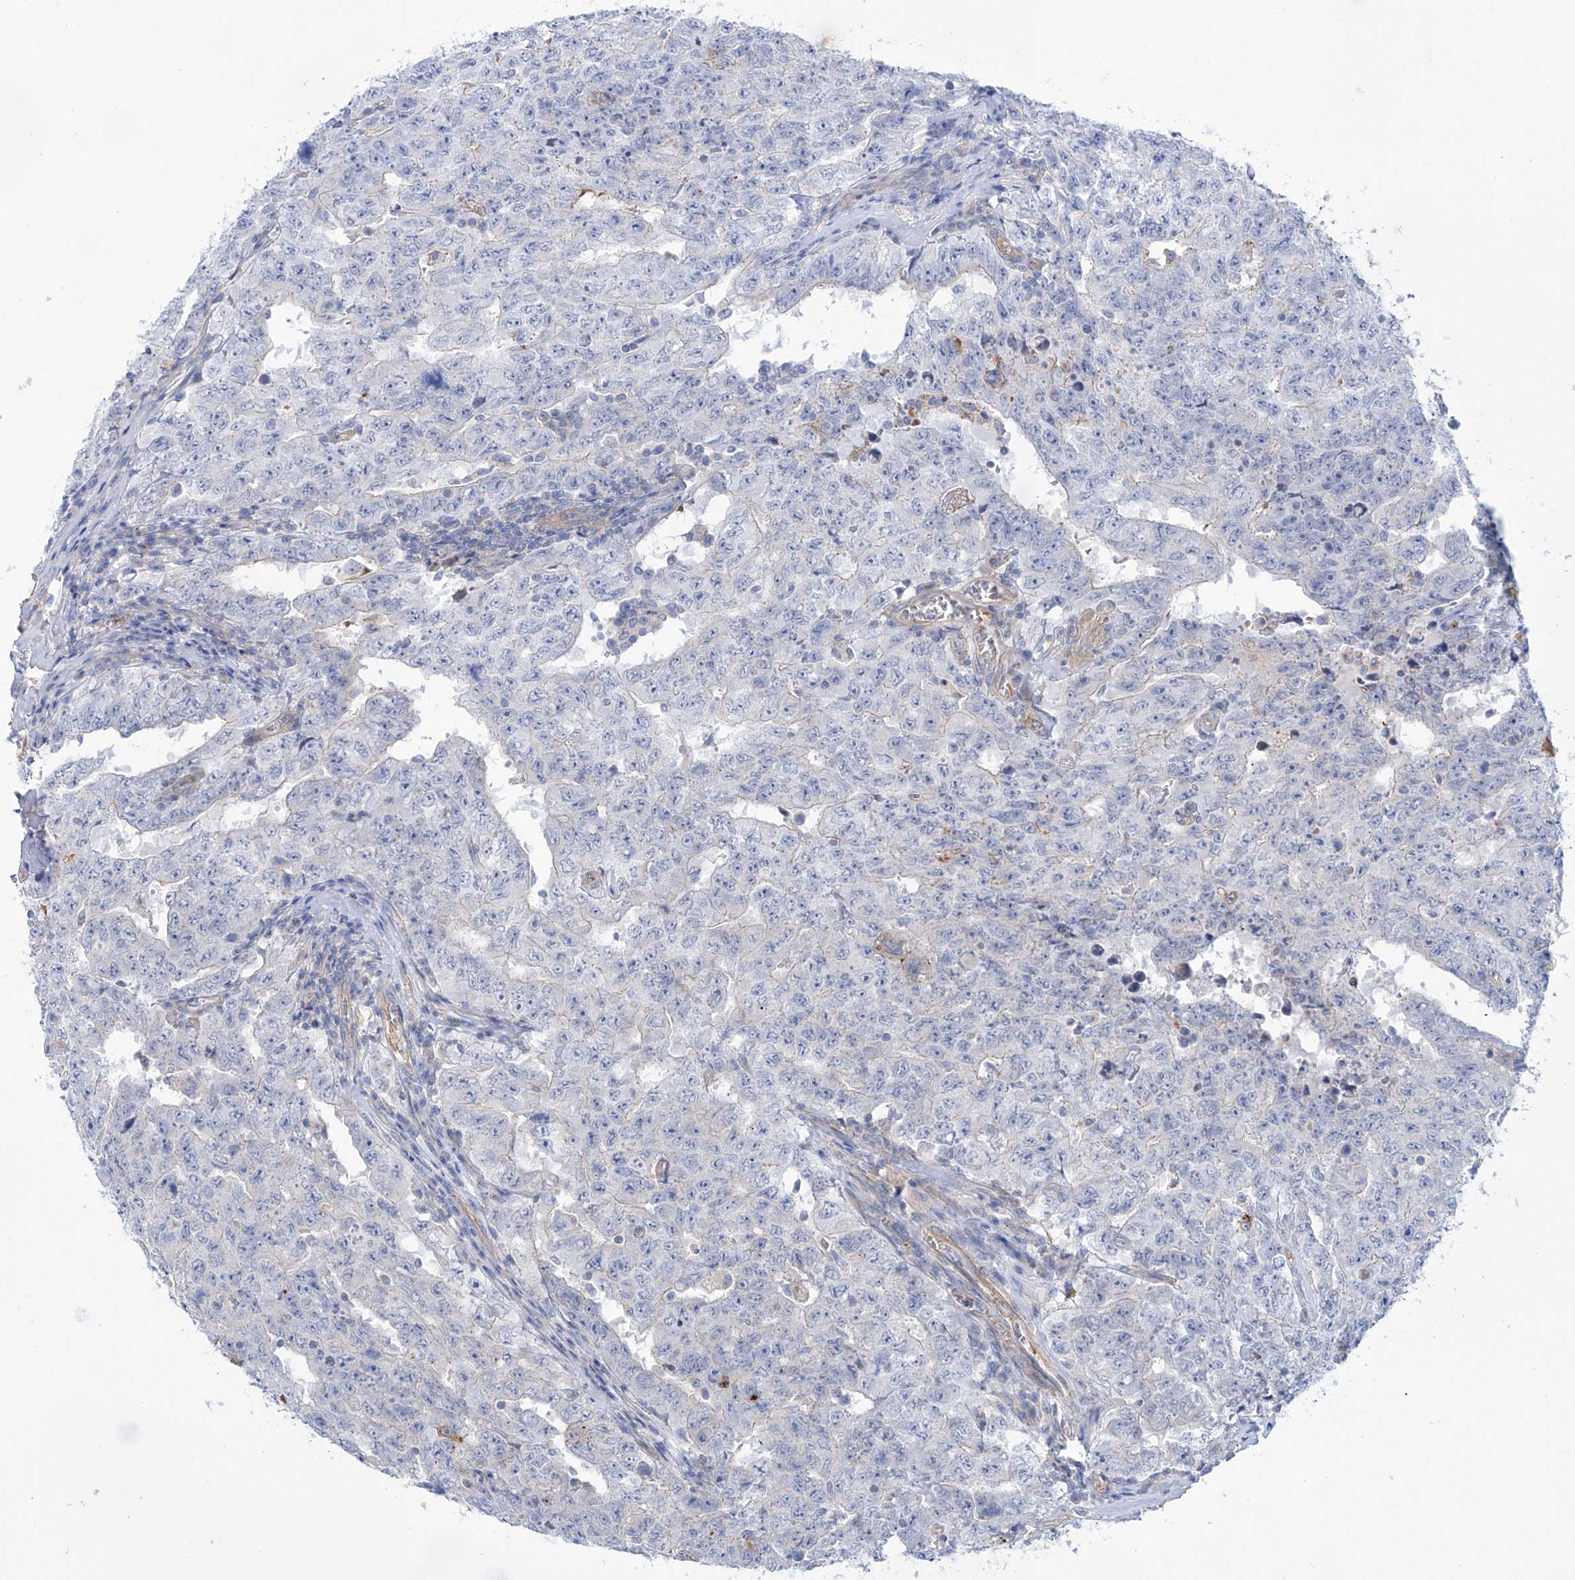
{"staining": {"intensity": "negative", "quantity": "none", "location": "none"}, "tissue": "testis cancer", "cell_type": "Tumor cells", "image_type": "cancer", "snomed": [{"axis": "morphology", "description": "Carcinoma, Embryonal, NOS"}, {"axis": "topography", "description": "Testis"}], "caption": "The image displays no staining of tumor cells in testis embryonal carcinoma.", "gene": "TMEM209", "patient": {"sex": "male", "age": 26}}